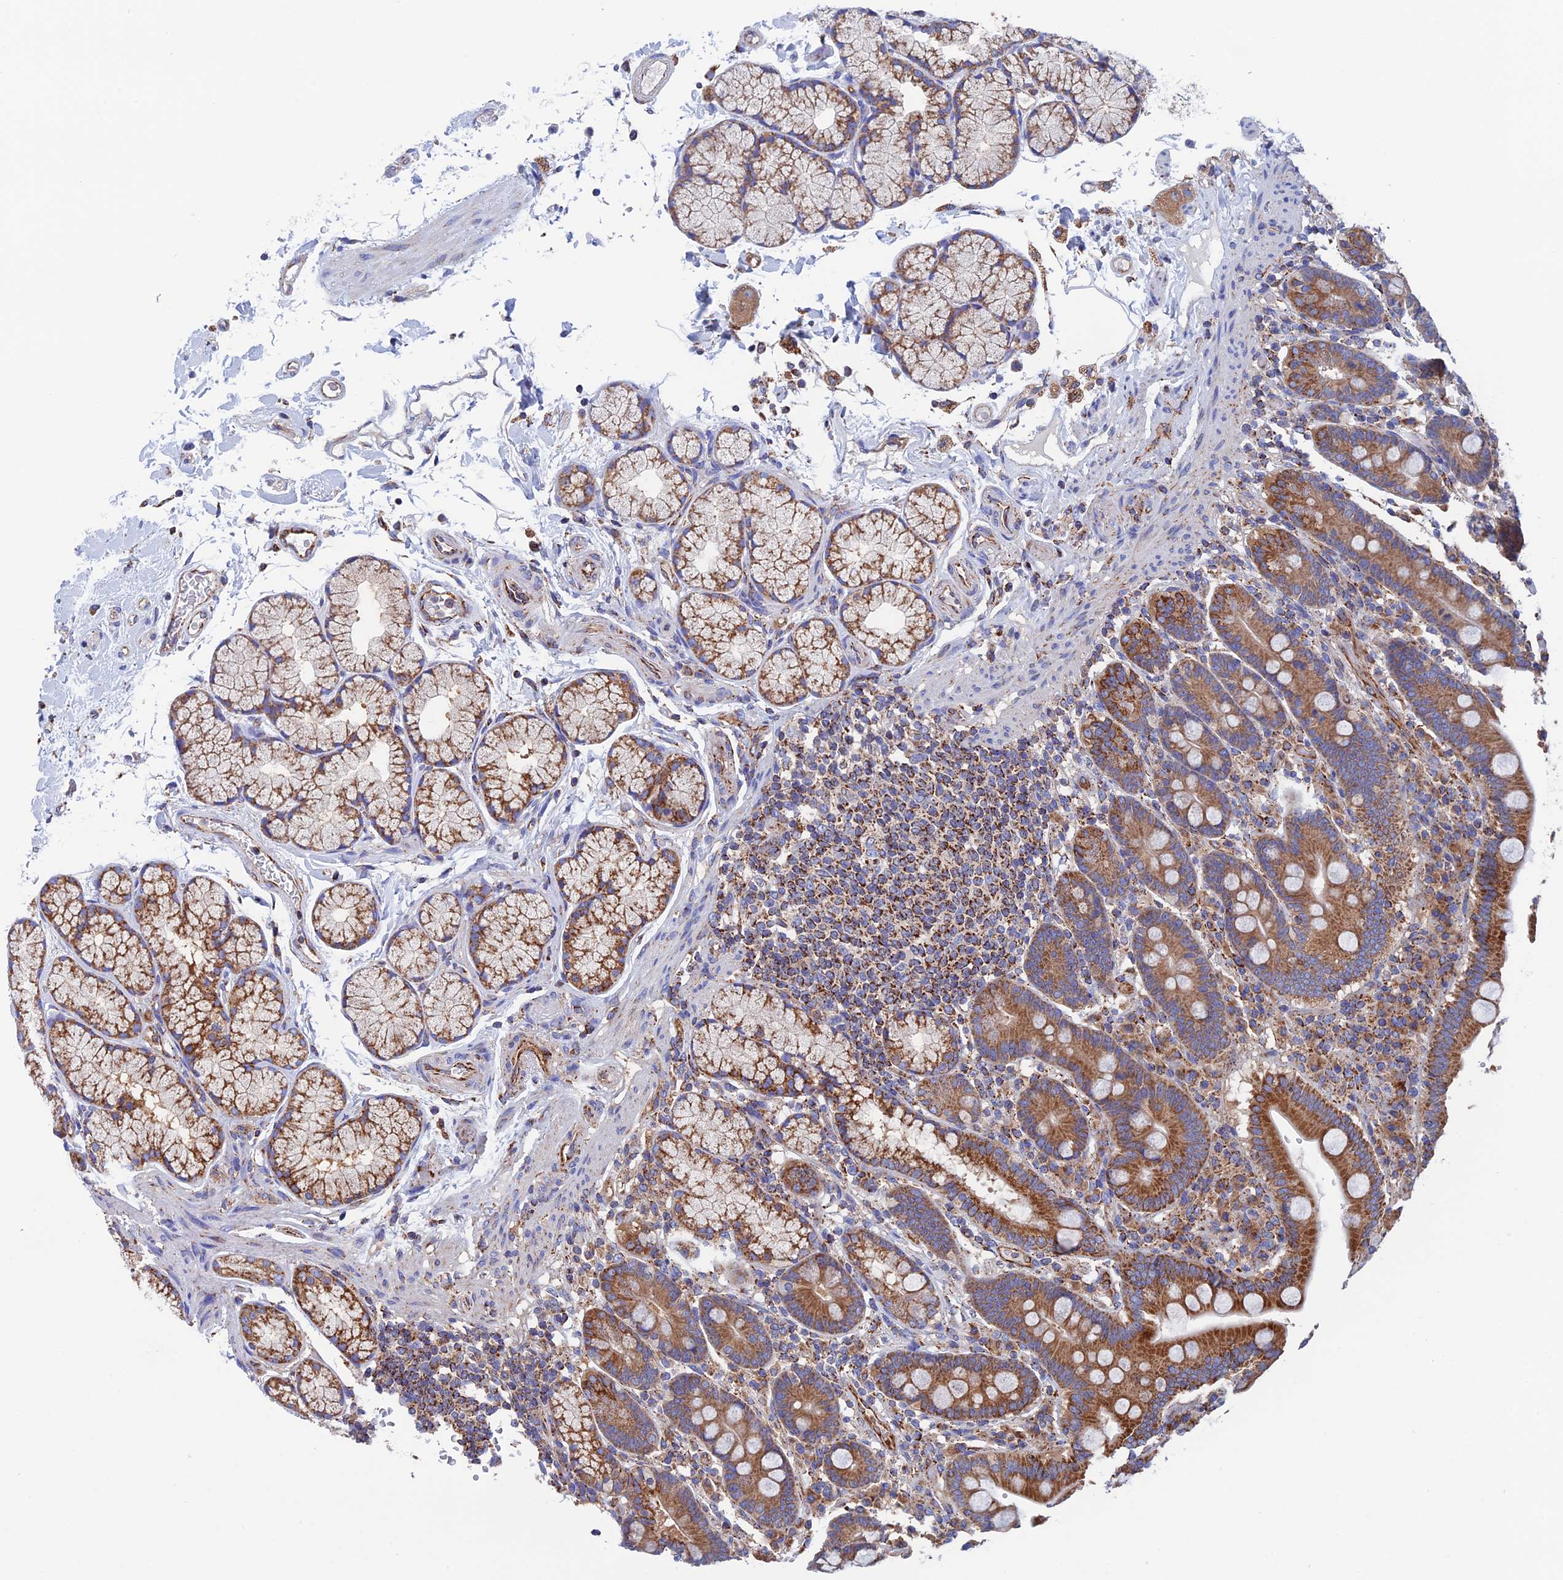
{"staining": {"intensity": "moderate", "quantity": ">75%", "location": "cytoplasmic/membranous"}, "tissue": "duodenum", "cell_type": "Glandular cells", "image_type": "normal", "snomed": [{"axis": "morphology", "description": "Normal tissue, NOS"}, {"axis": "topography", "description": "Small intestine, NOS"}], "caption": "Glandular cells display moderate cytoplasmic/membranous positivity in about >75% of cells in benign duodenum.", "gene": "WDR83", "patient": {"sex": "female", "age": 71}}